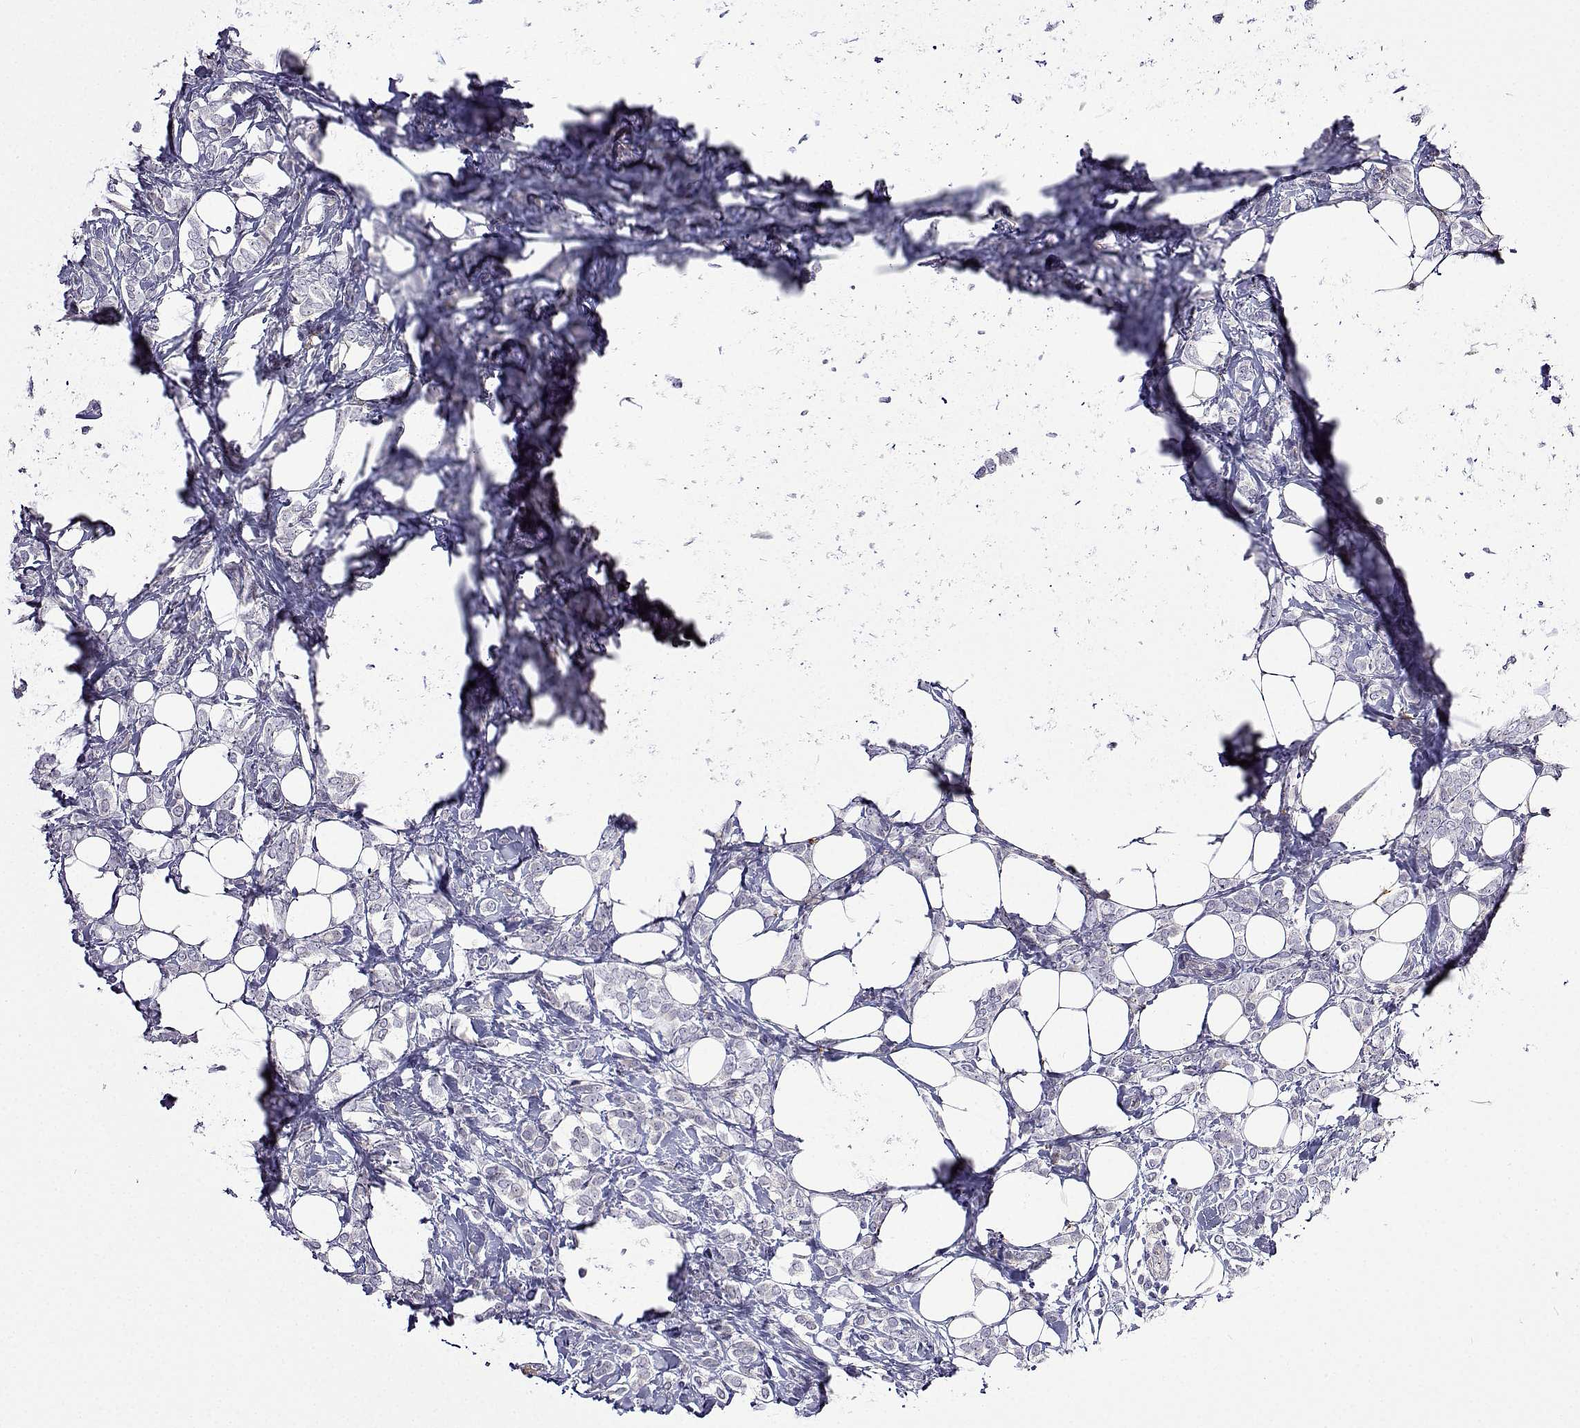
{"staining": {"intensity": "negative", "quantity": "none", "location": "none"}, "tissue": "breast cancer", "cell_type": "Tumor cells", "image_type": "cancer", "snomed": [{"axis": "morphology", "description": "Lobular carcinoma"}, {"axis": "topography", "description": "Breast"}], "caption": "IHC of breast cancer reveals no expression in tumor cells.", "gene": "SULT2A1", "patient": {"sex": "female", "age": 49}}